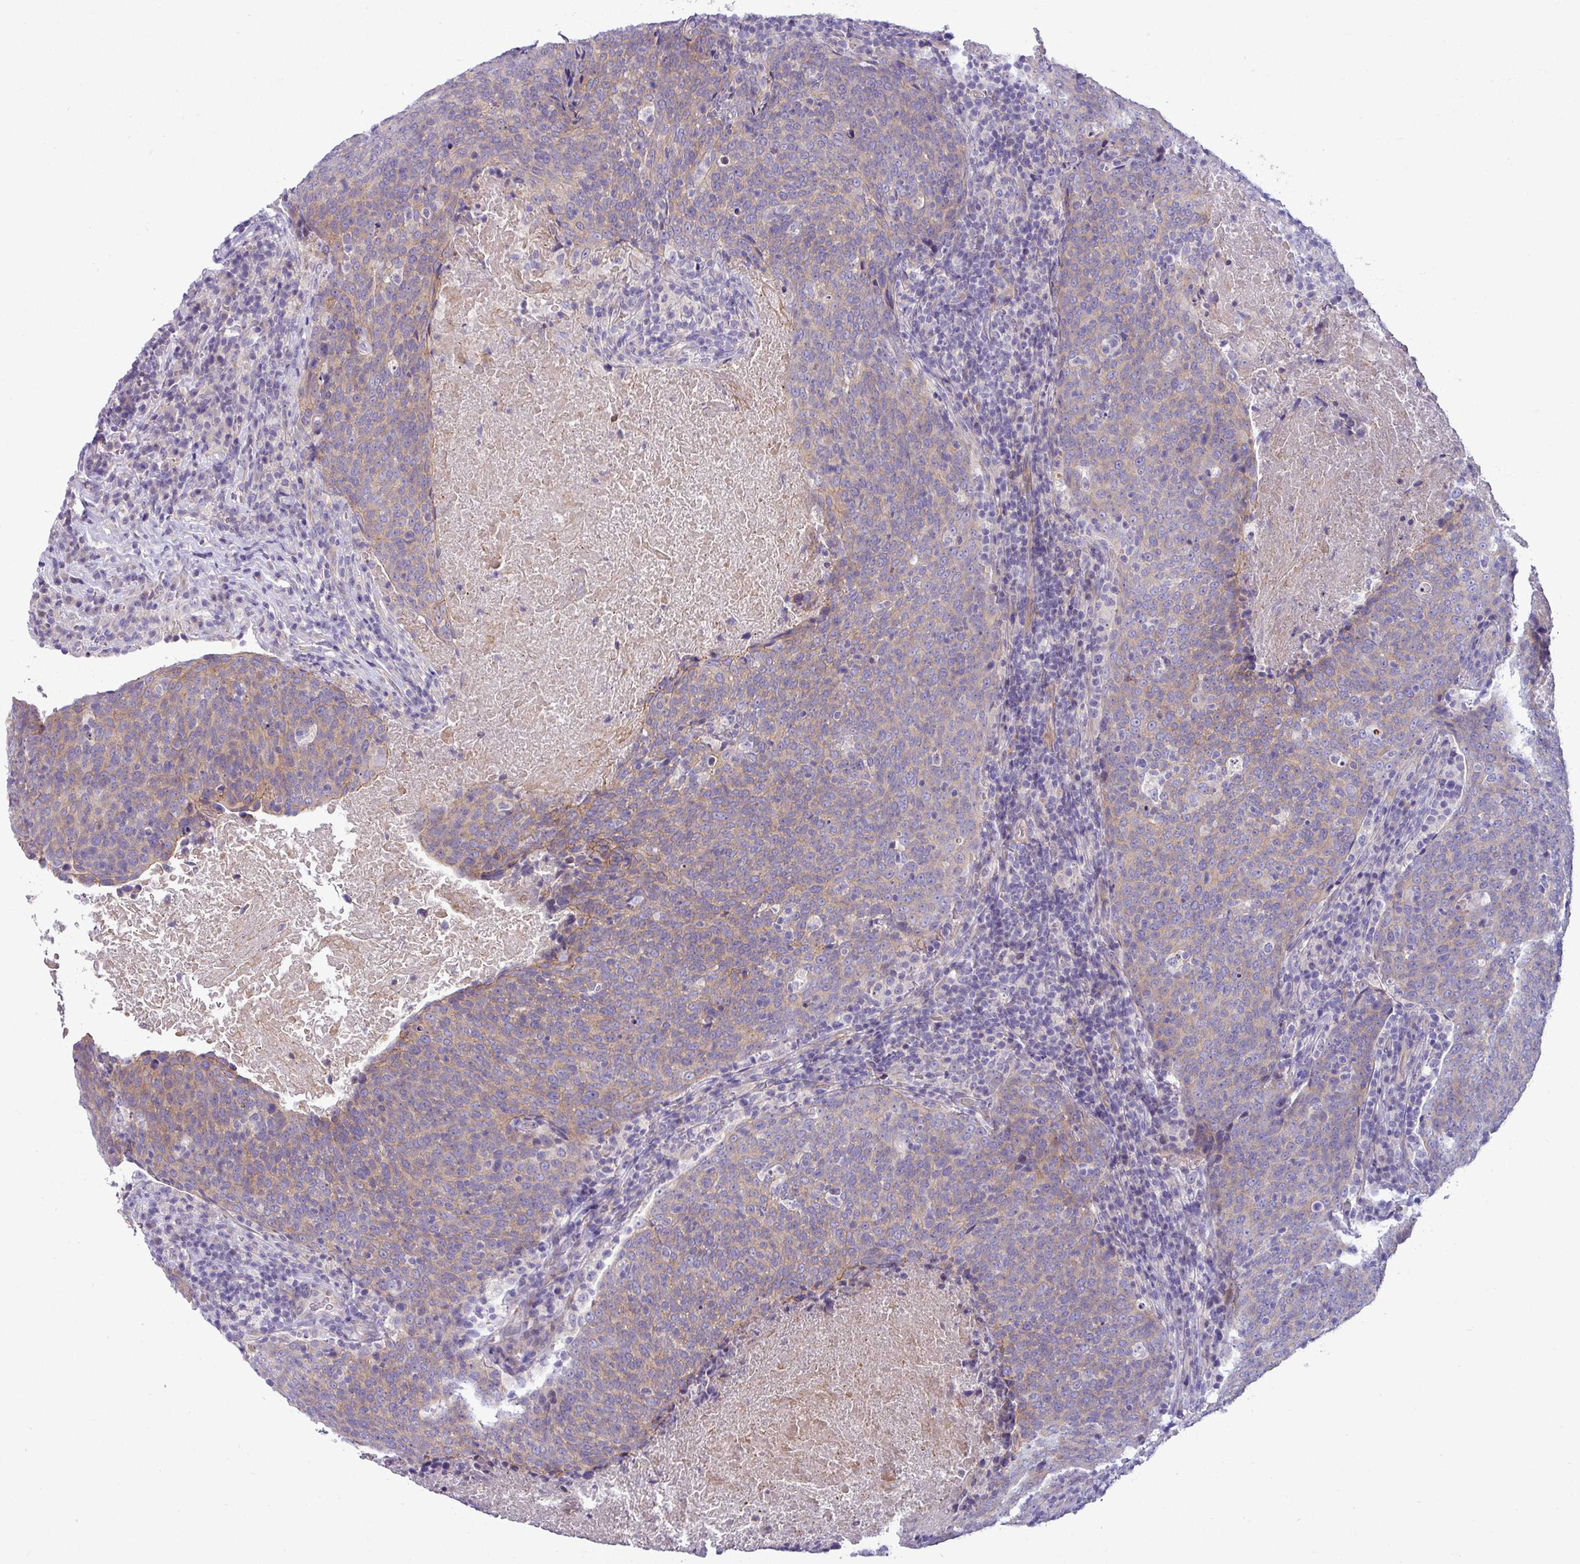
{"staining": {"intensity": "weak", "quantity": ">75%", "location": "cytoplasmic/membranous"}, "tissue": "head and neck cancer", "cell_type": "Tumor cells", "image_type": "cancer", "snomed": [{"axis": "morphology", "description": "Squamous cell carcinoma, NOS"}, {"axis": "morphology", "description": "Squamous cell carcinoma, metastatic, NOS"}, {"axis": "topography", "description": "Lymph node"}, {"axis": "topography", "description": "Head-Neck"}], "caption": "Immunohistochemical staining of human head and neck cancer reveals weak cytoplasmic/membranous protein expression in approximately >75% of tumor cells.", "gene": "ACAP3", "patient": {"sex": "male", "age": 62}}